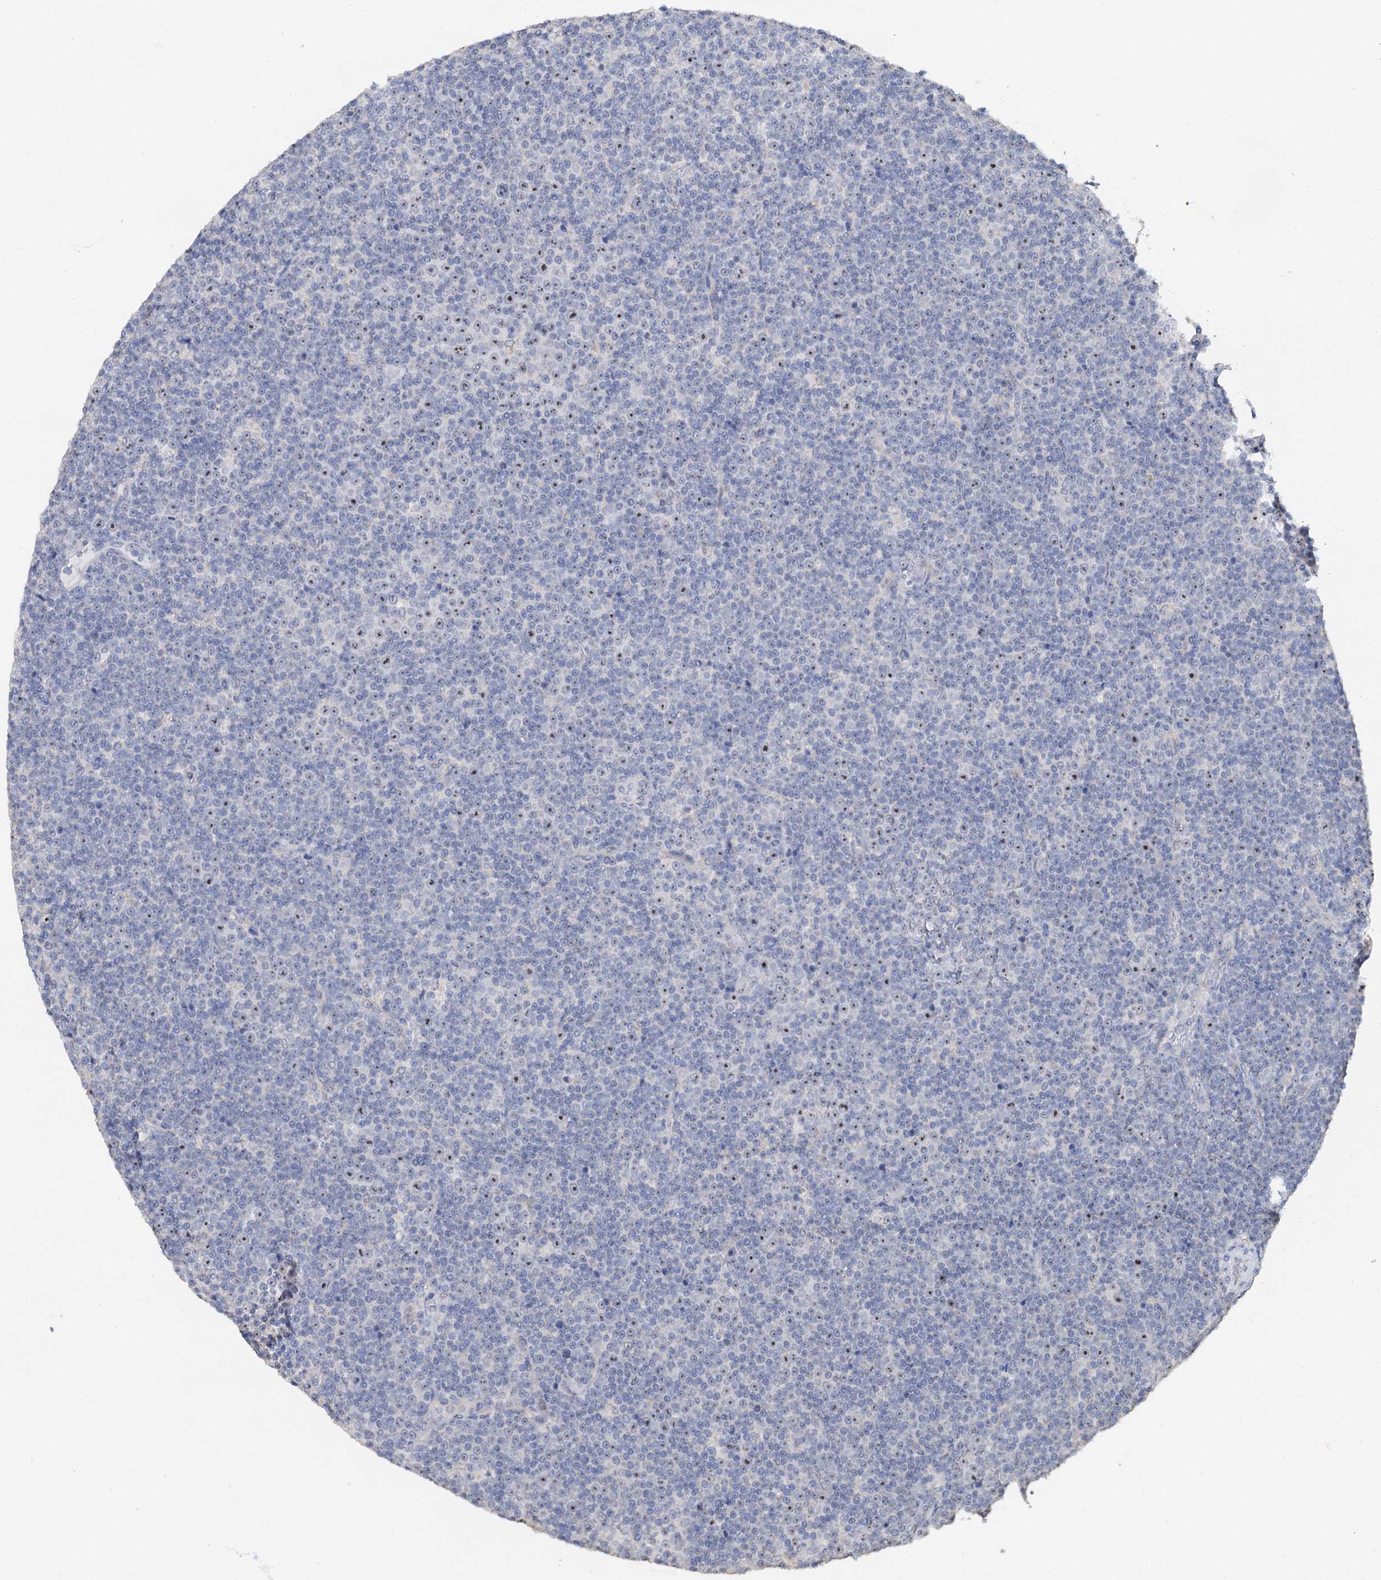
{"staining": {"intensity": "moderate", "quantity": "25%-75%", "location": "nuclear"}, "tissue": "lymphoma", "cell_type": "Tumor cells", "image_type": "cancer", "snomed": [{"axis": "morphology", "description": "Malignant lymphoma, non-Hodgkin's type, Low grade"}, {"axis": "topography", "description": "Lymph node"}], "caption": "About 25%-75% of tumor cells in human malignant lymphoma, non-Hodgkin's type (low-grade) demonstrate moderate nuclear protein staining as visualized by brown immunohistochemical staining.", "gene": "C2CD3", "patient": {"sex": "female", "age": 67}}